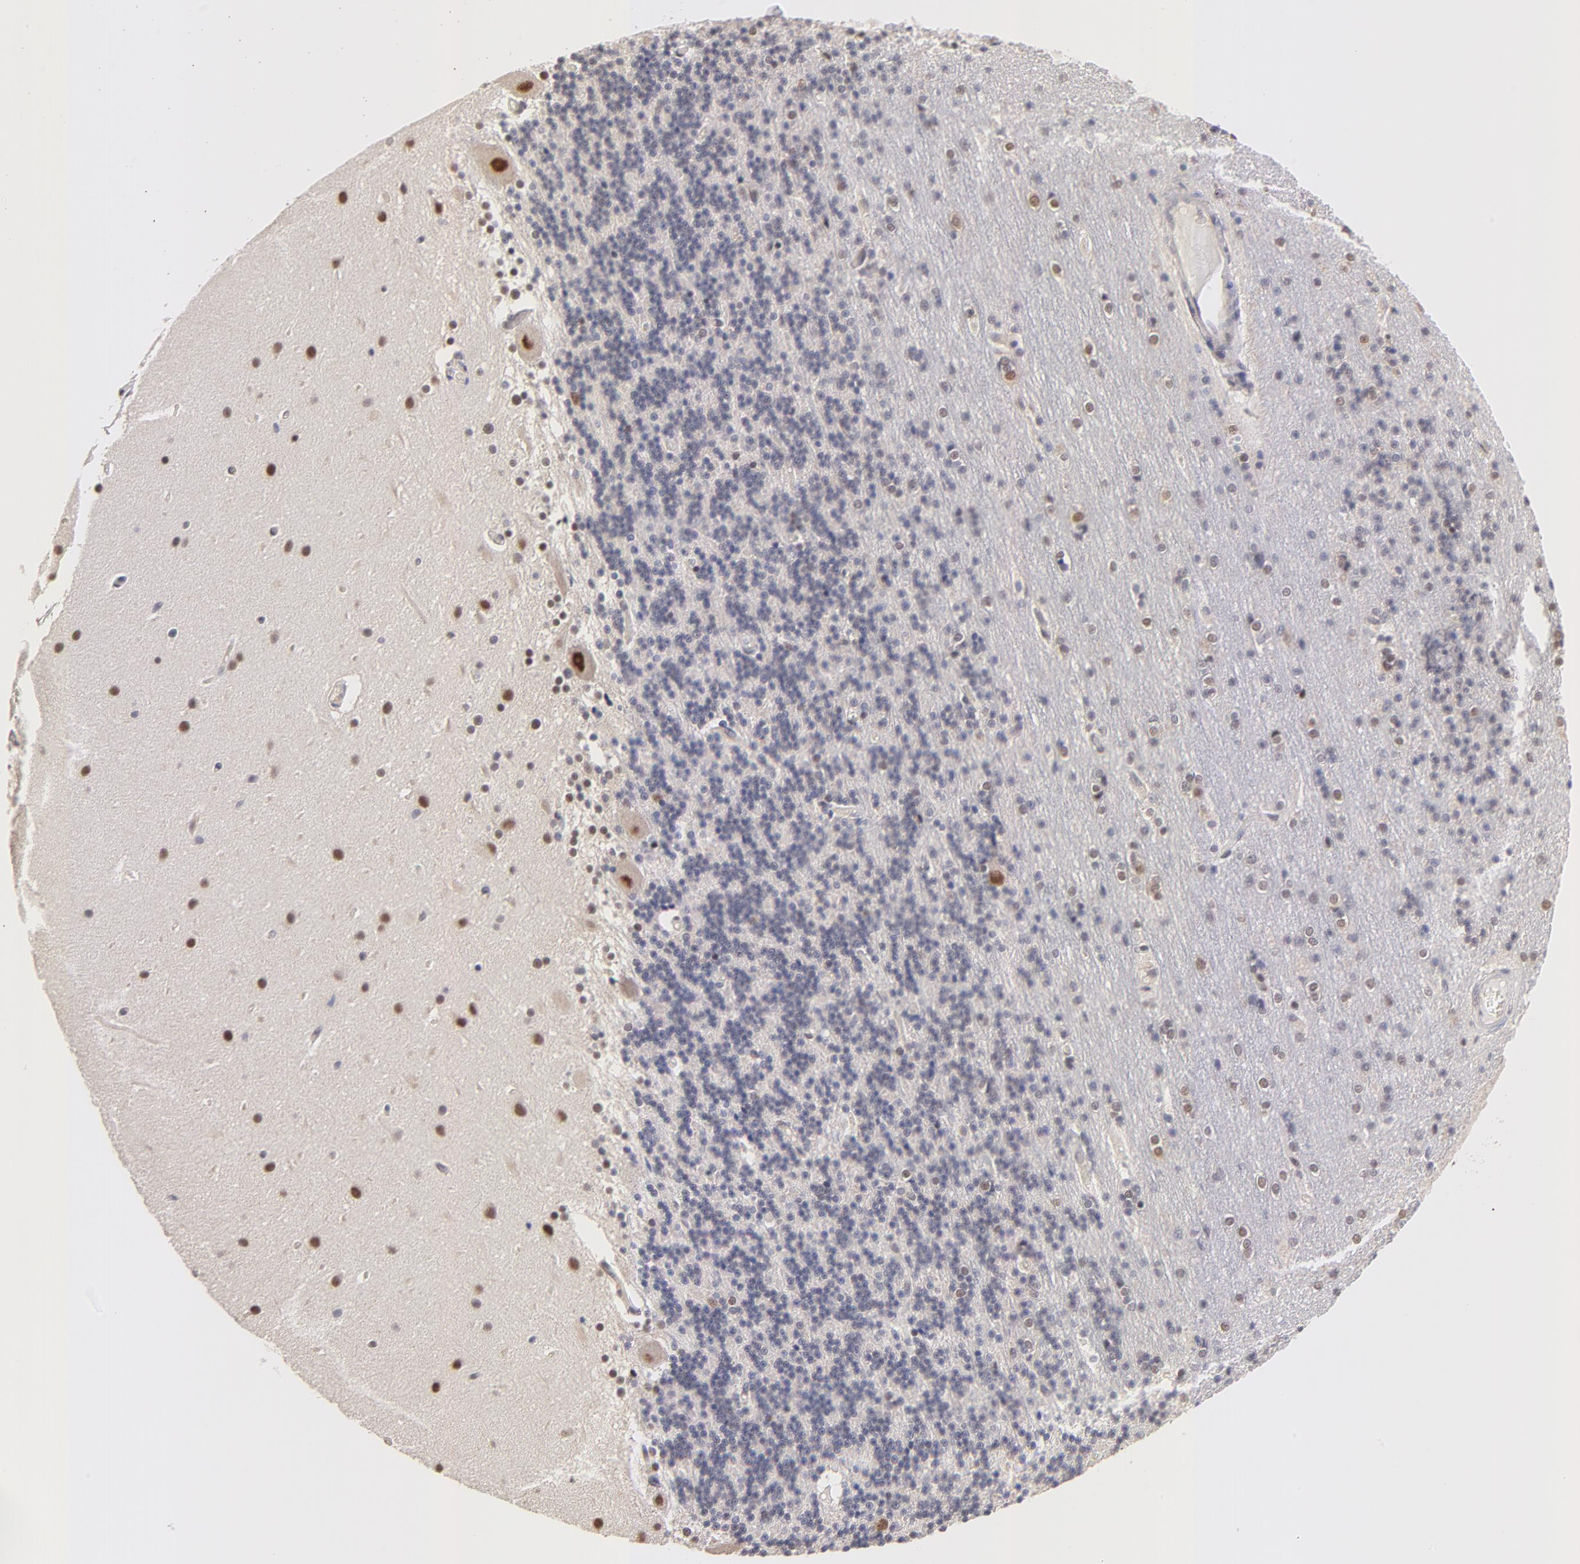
{"staining": {"intensity": "negative", "quantity": "none", "location": "none"}, "tissue": "cerebellum", "cell_type": "Cells in granular layer", "image_type": "normal", "snomed": [{"axis": "morphology", "description": "Normal tissue, NOS"}, {"axis": "topography", "description": "Cerebellum"}], "caption": "Immunohistochemical staining of normal human cerebellum reveals no significant positivity in cells in granular layer.", "gene": "PSMC4", "patient": {"sex": "female", "age": 54}}